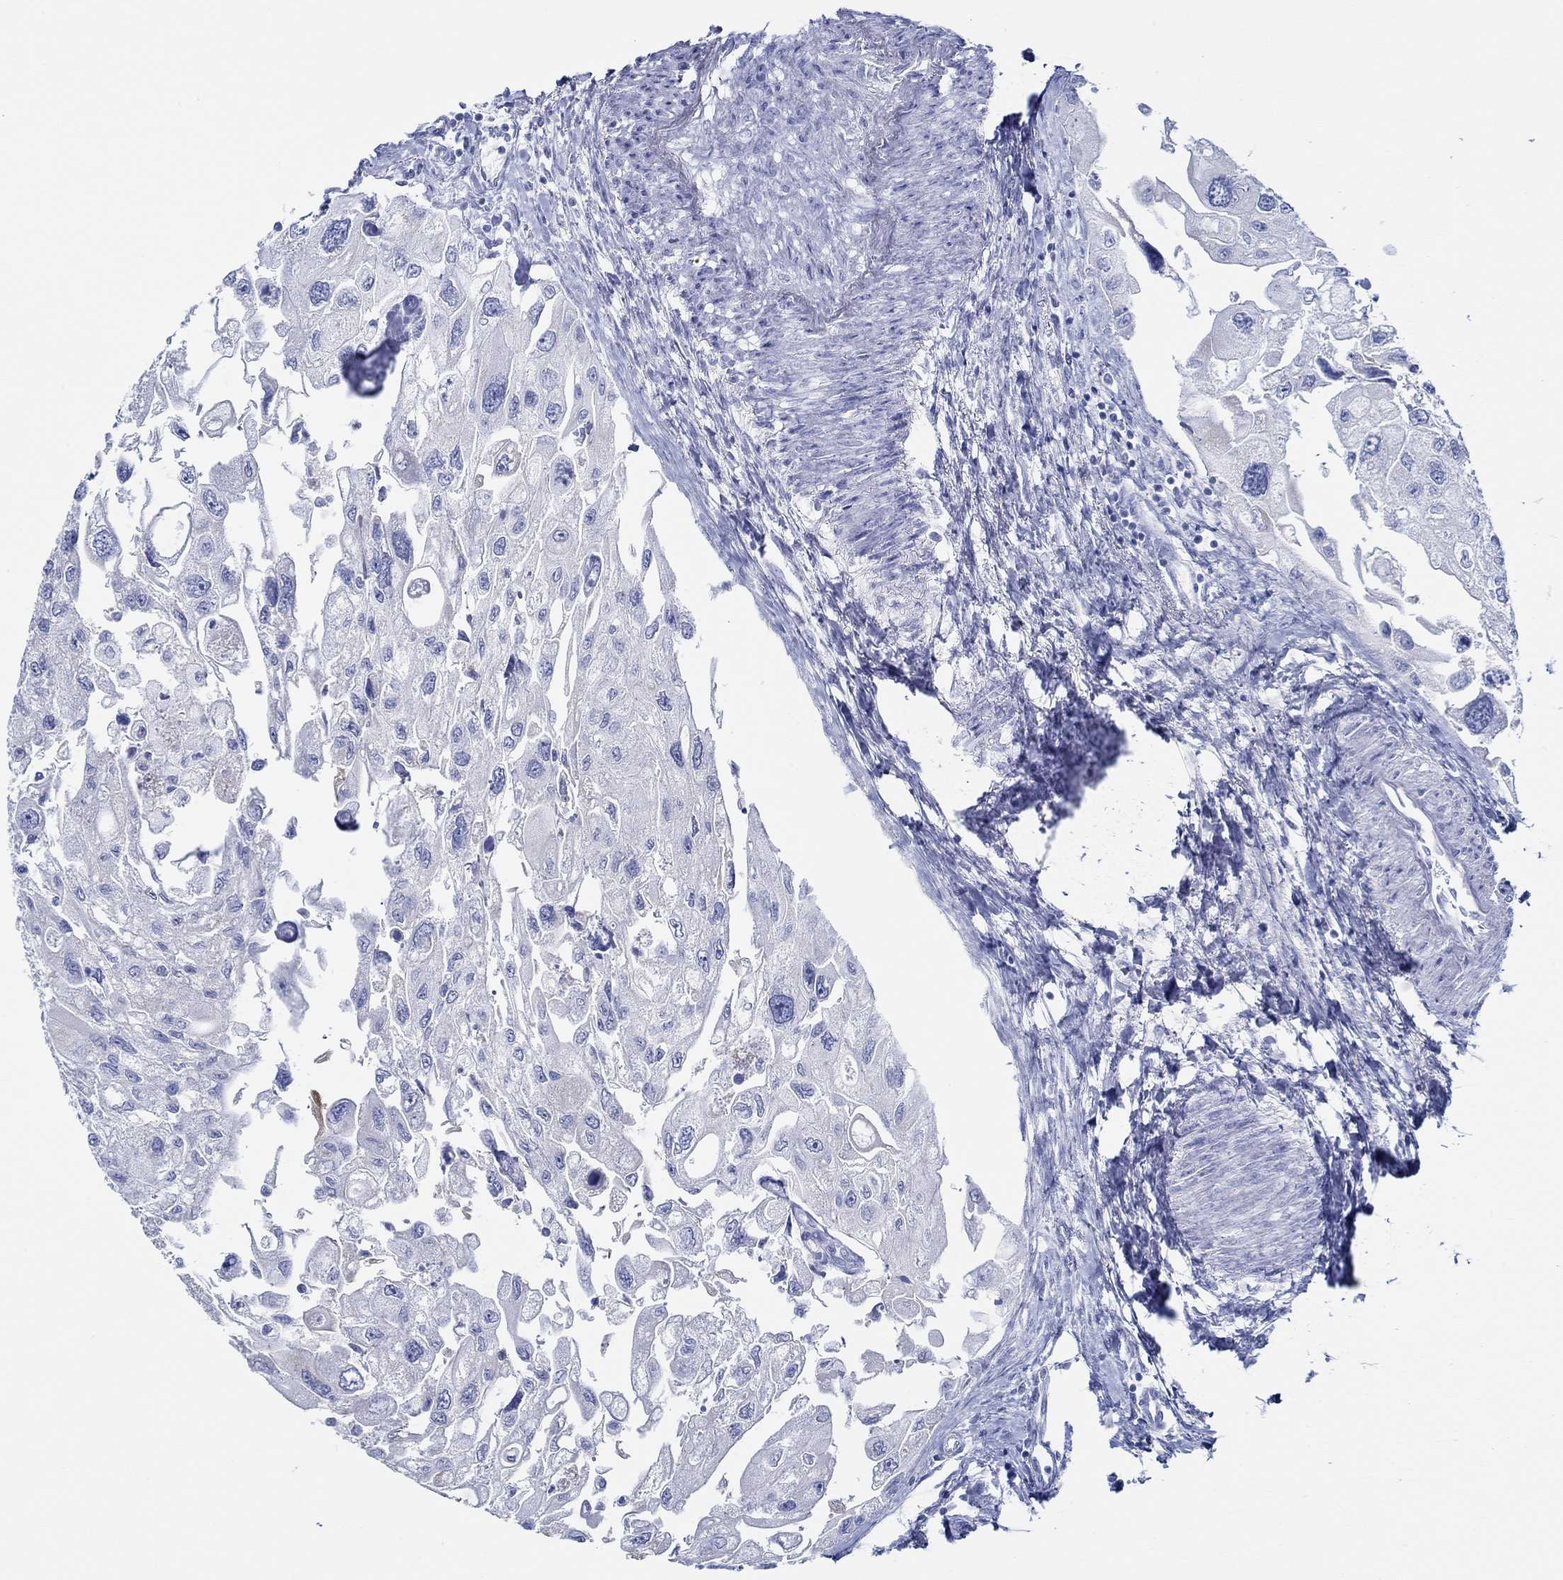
{"staining": {"intensity": "negative", "quantity": "none", "location": "none"}, "tissue": "urothelial cancer", "cell_type": "Tumor cells", "image_type": "cancer", "snomed": [{"axis": "morphology", "description": "Urothelial carcinoma, High grade"}, {"axis": "topography", "description": "Urinary bladder"}], "caption": "There is no significant staining in tumor cells of high-grade urothelial carcinoma.", "gene": "IGFBP6", "patient": {"sex": "male", "age": 59}}